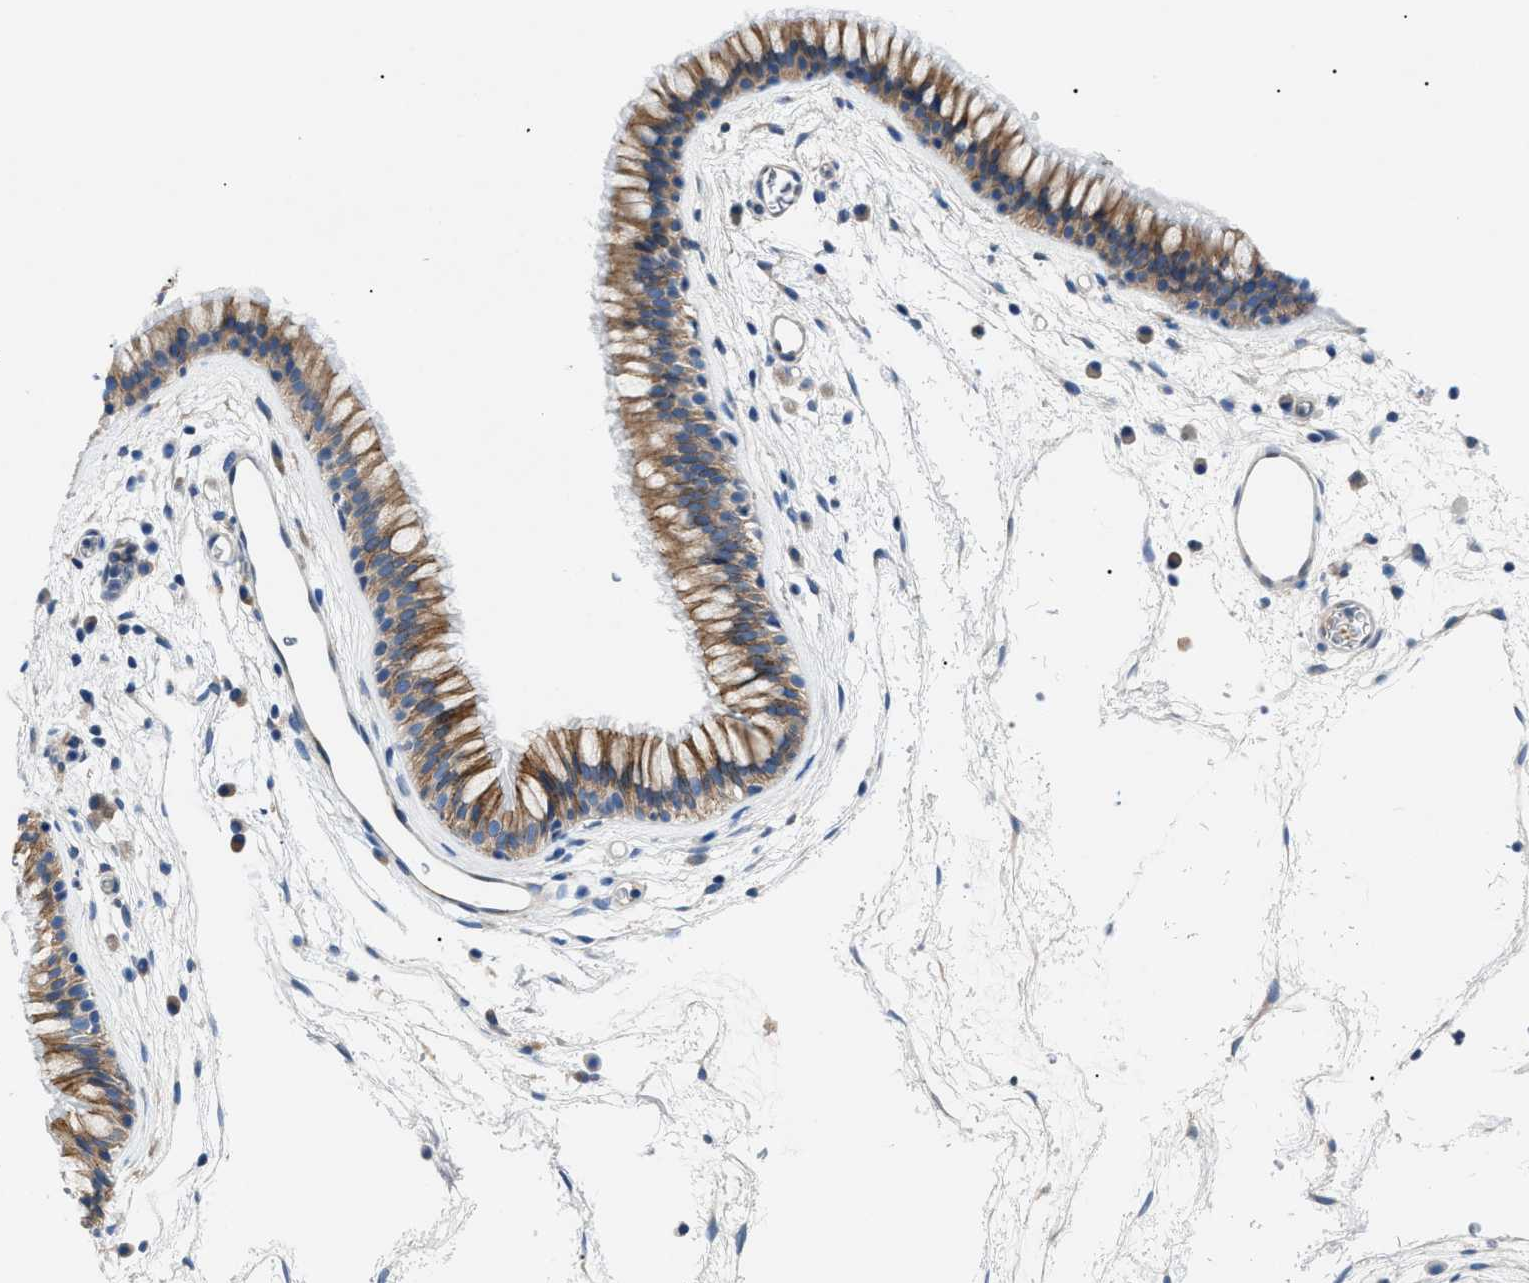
{"staining": {"intensity": "moderate", "quantity": ">75%", "location": "cytoplasmic/membranous"}, "tissue": "nasopharynx", "cell_type": "Respiratory epithelial cells", "image_type": "normal", "snomed": [{"axis": "morphology", "description": "Normal tissue, NOS"}, {"axis": "morphology", "description": "Inflammation, NOS"}, {"axis": "topography", "description": "Nasopharynx"}], "caption": "High-power microscopy captured an immunohistochemistry micrograph of unremarkable nasopharynx, revealing moderate cytoplasmic/membranous staining in about >75% of respiratory epithelial cells.", "gene": "ZDHHC24", "patient": {"sex": "male", "age": 48}}